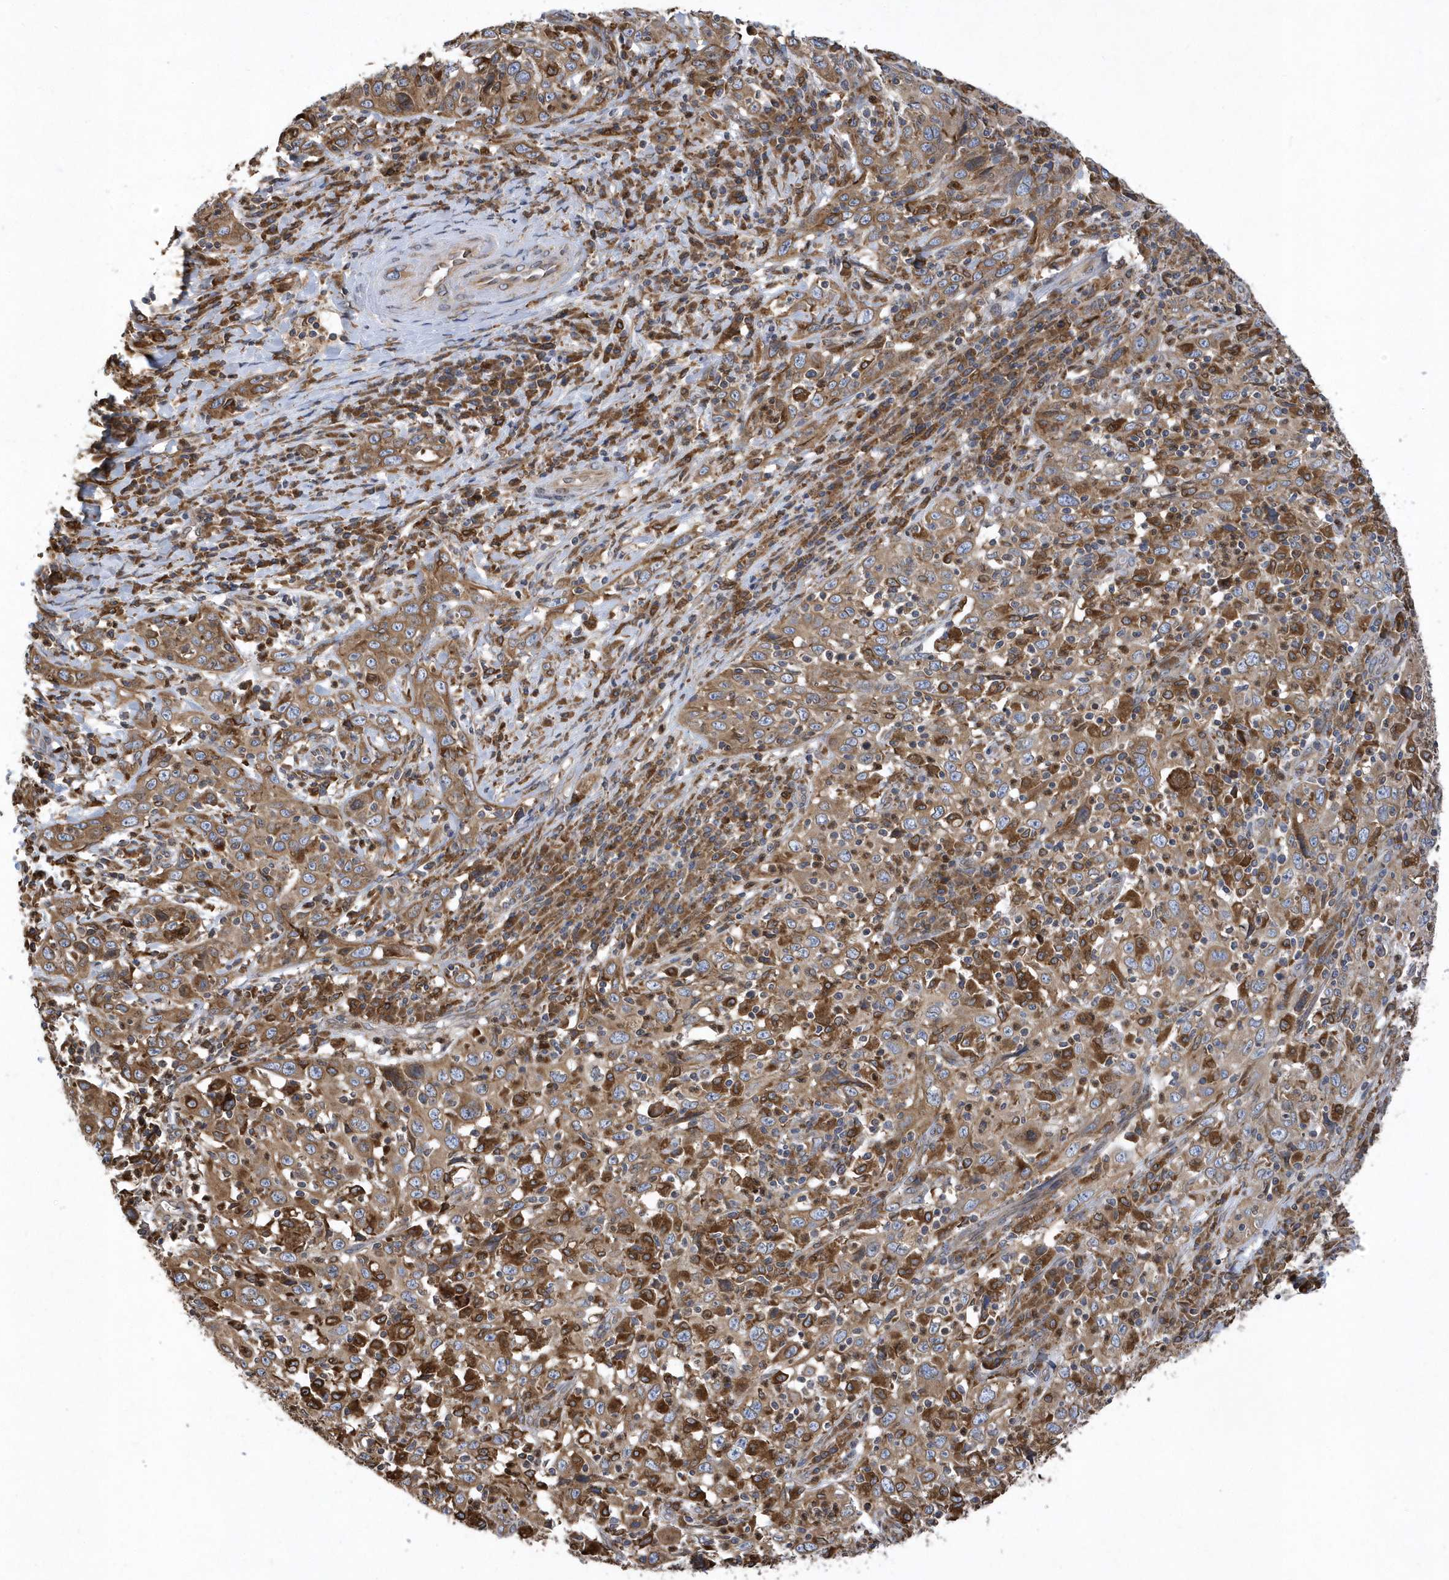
{"staining": {"intensity": "moderate", "quantity": ">75%", "location": "cytoplasmic/membranous"}, "tissue": "cervical cancer", "cell_type": "Tumor cells", "image_type": "cancer", "snomed": [{"axis": "morphology", "description": "Squamous cell carcinoma, NOS"}, {"axis": "topography", "description": "Cervix"}], "caption": "Brown immunohistochemical staining in cervical cancer demonstrates moderate cytoplasmic/membranous expression in about >75% of tumor cells. (Brightfield microscopy of DAB IHC at high magnification).", "gene": "VAMP7", "patient": {"sex": "female", "age": 46}}